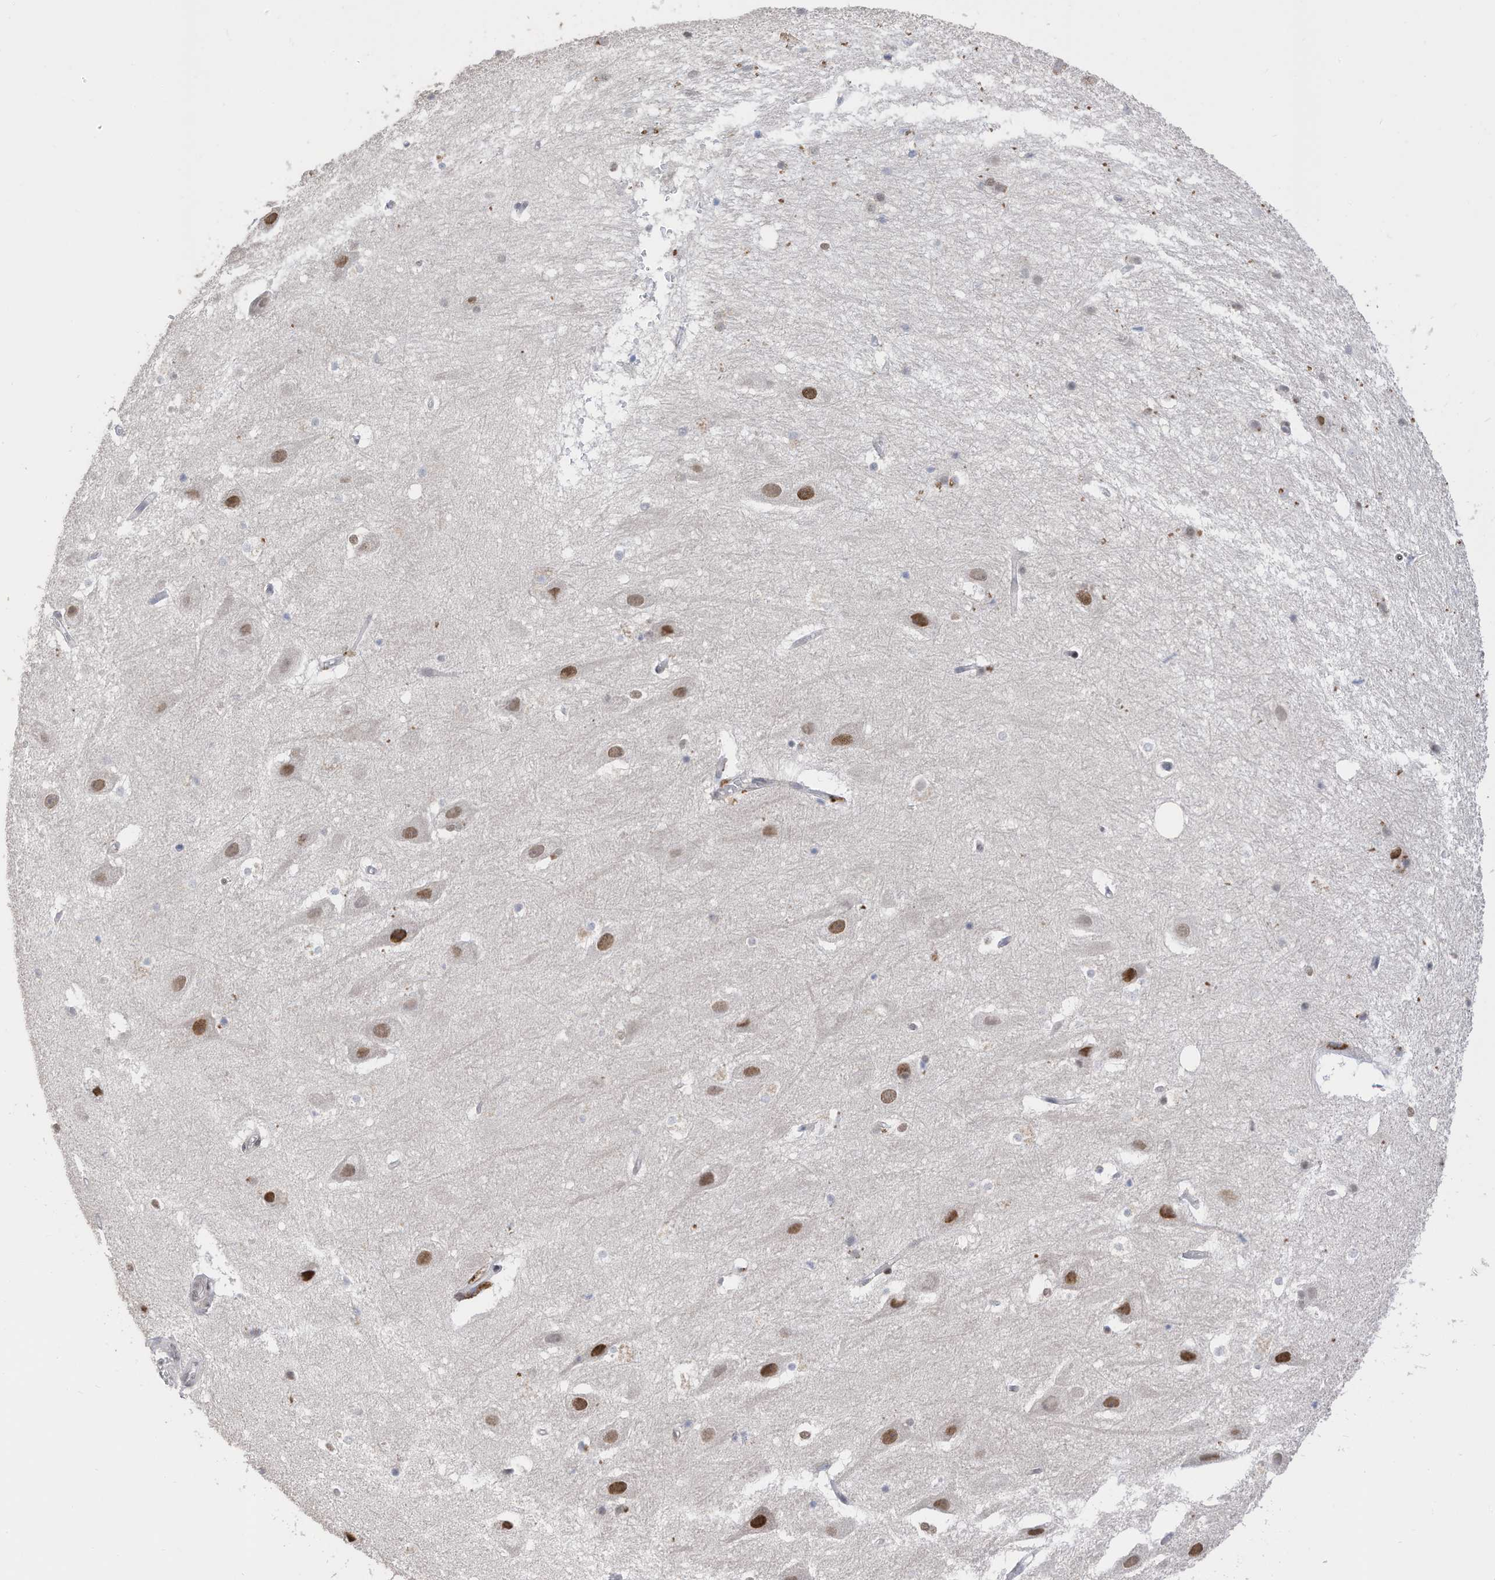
{"staining": {"intensity": "negative", "quantity": "none", "location": "none"}, "tissue": "hippocampus", "cell_type": "Glial cells", "image_type": "normal", "snomed": [{"axis": "morphology", "description": "Normal tissue, NOS"}, {"axis": "topography", "description": "Hippocampus"}], "caption": "High magnification brightfield microscopy of normal hippocampus stained with DAB (3,3'-diaminobenzidine) (brown) and counterstained with hematoxylin (blue): glial cells show no significant expression. Nuclei are stained in blue.", "gene": "RABL3", "patient": {"sex": "female", "age": 52}}